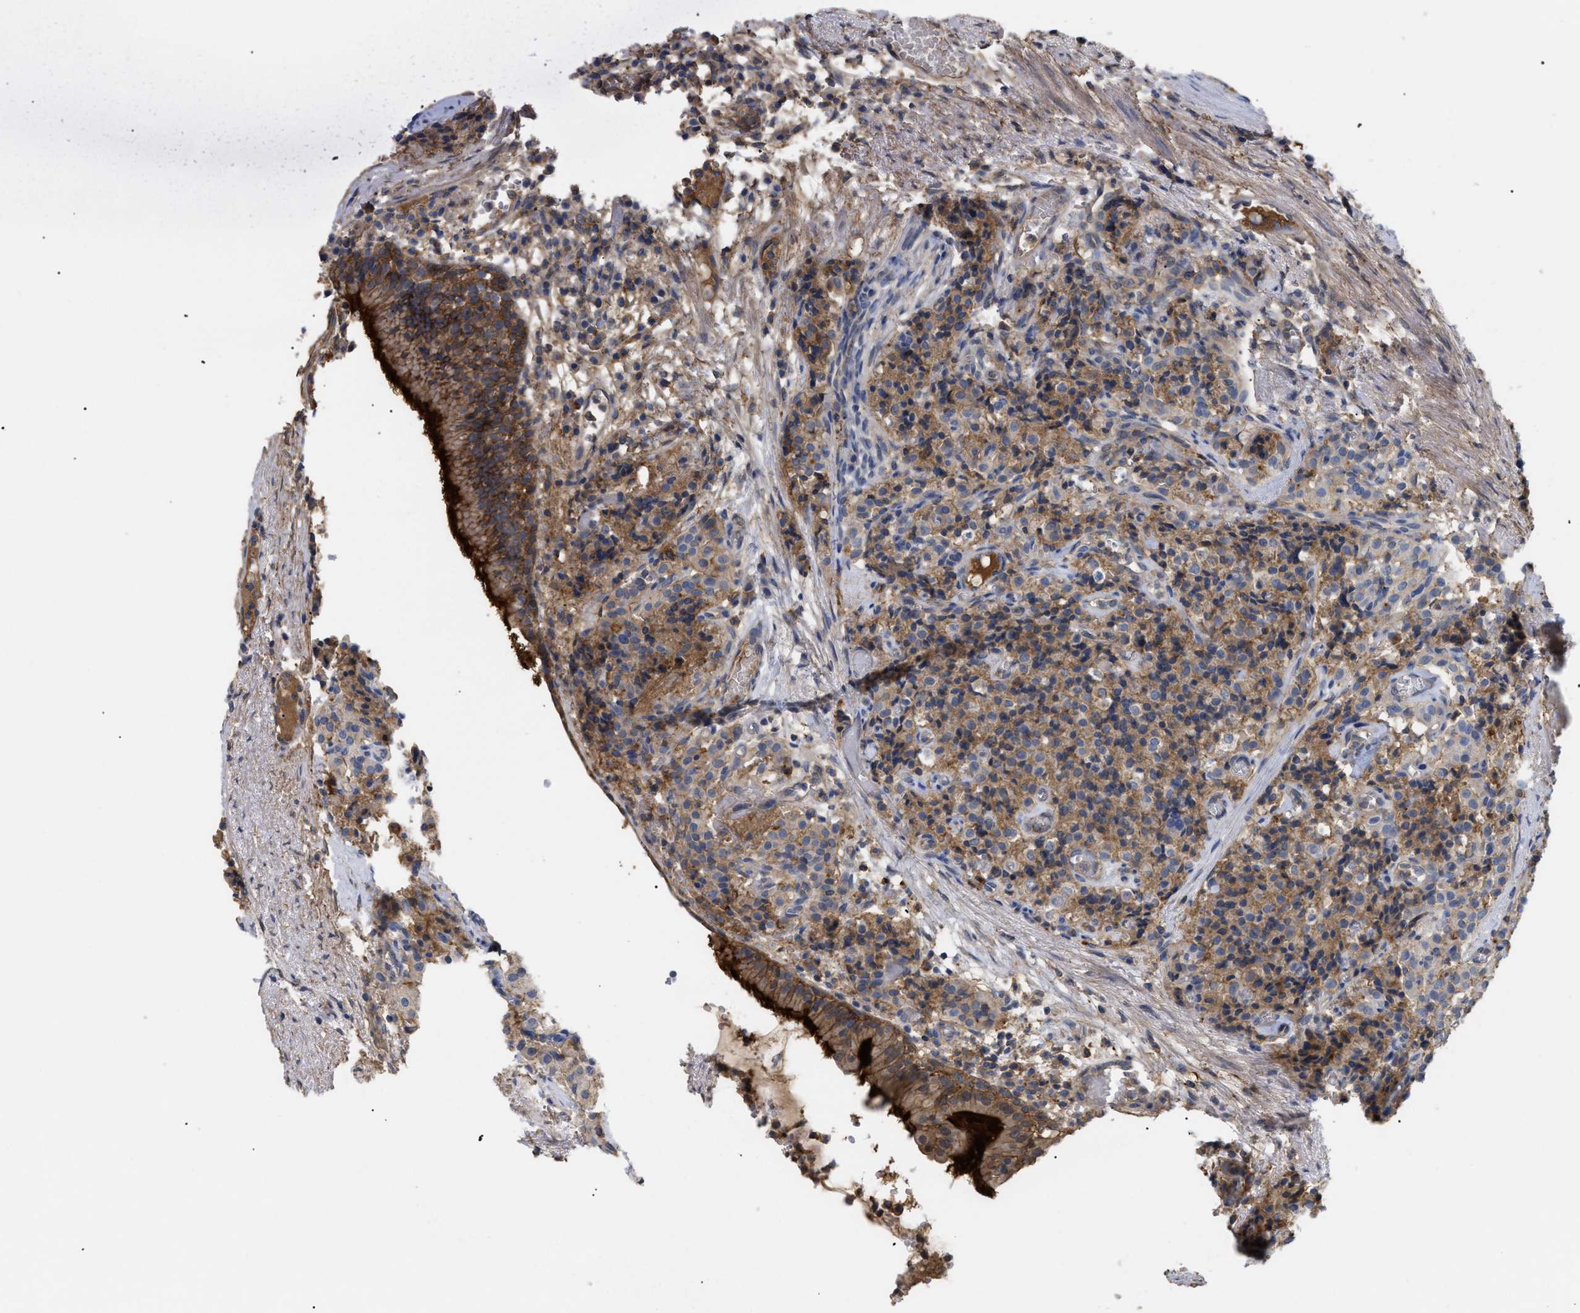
{"staining": {"intensity": "moderate", "quantity": ">75%", "location": "cytoplasmic/membranous"}, "tissue": "carcinoid", "cell_type": "Tumor cells", "image_type": "cancer", "snomed": [{"axis": "morphology", "description": "Carcinoid, malignant, NOS"}, {"axis": "topography", "description": "Lung"}], "caption": "Protein staining of carcinoid (malignant) tissue shows moderate cytoplasmic/membranous expression in about >75% of tumor cells. (DAB (3,3'-diaminobenzidine) IHC with brightfield microscopy, high magnification).", "gene": "ANXA4", "patient": {"sex": "male", "age": 30}}